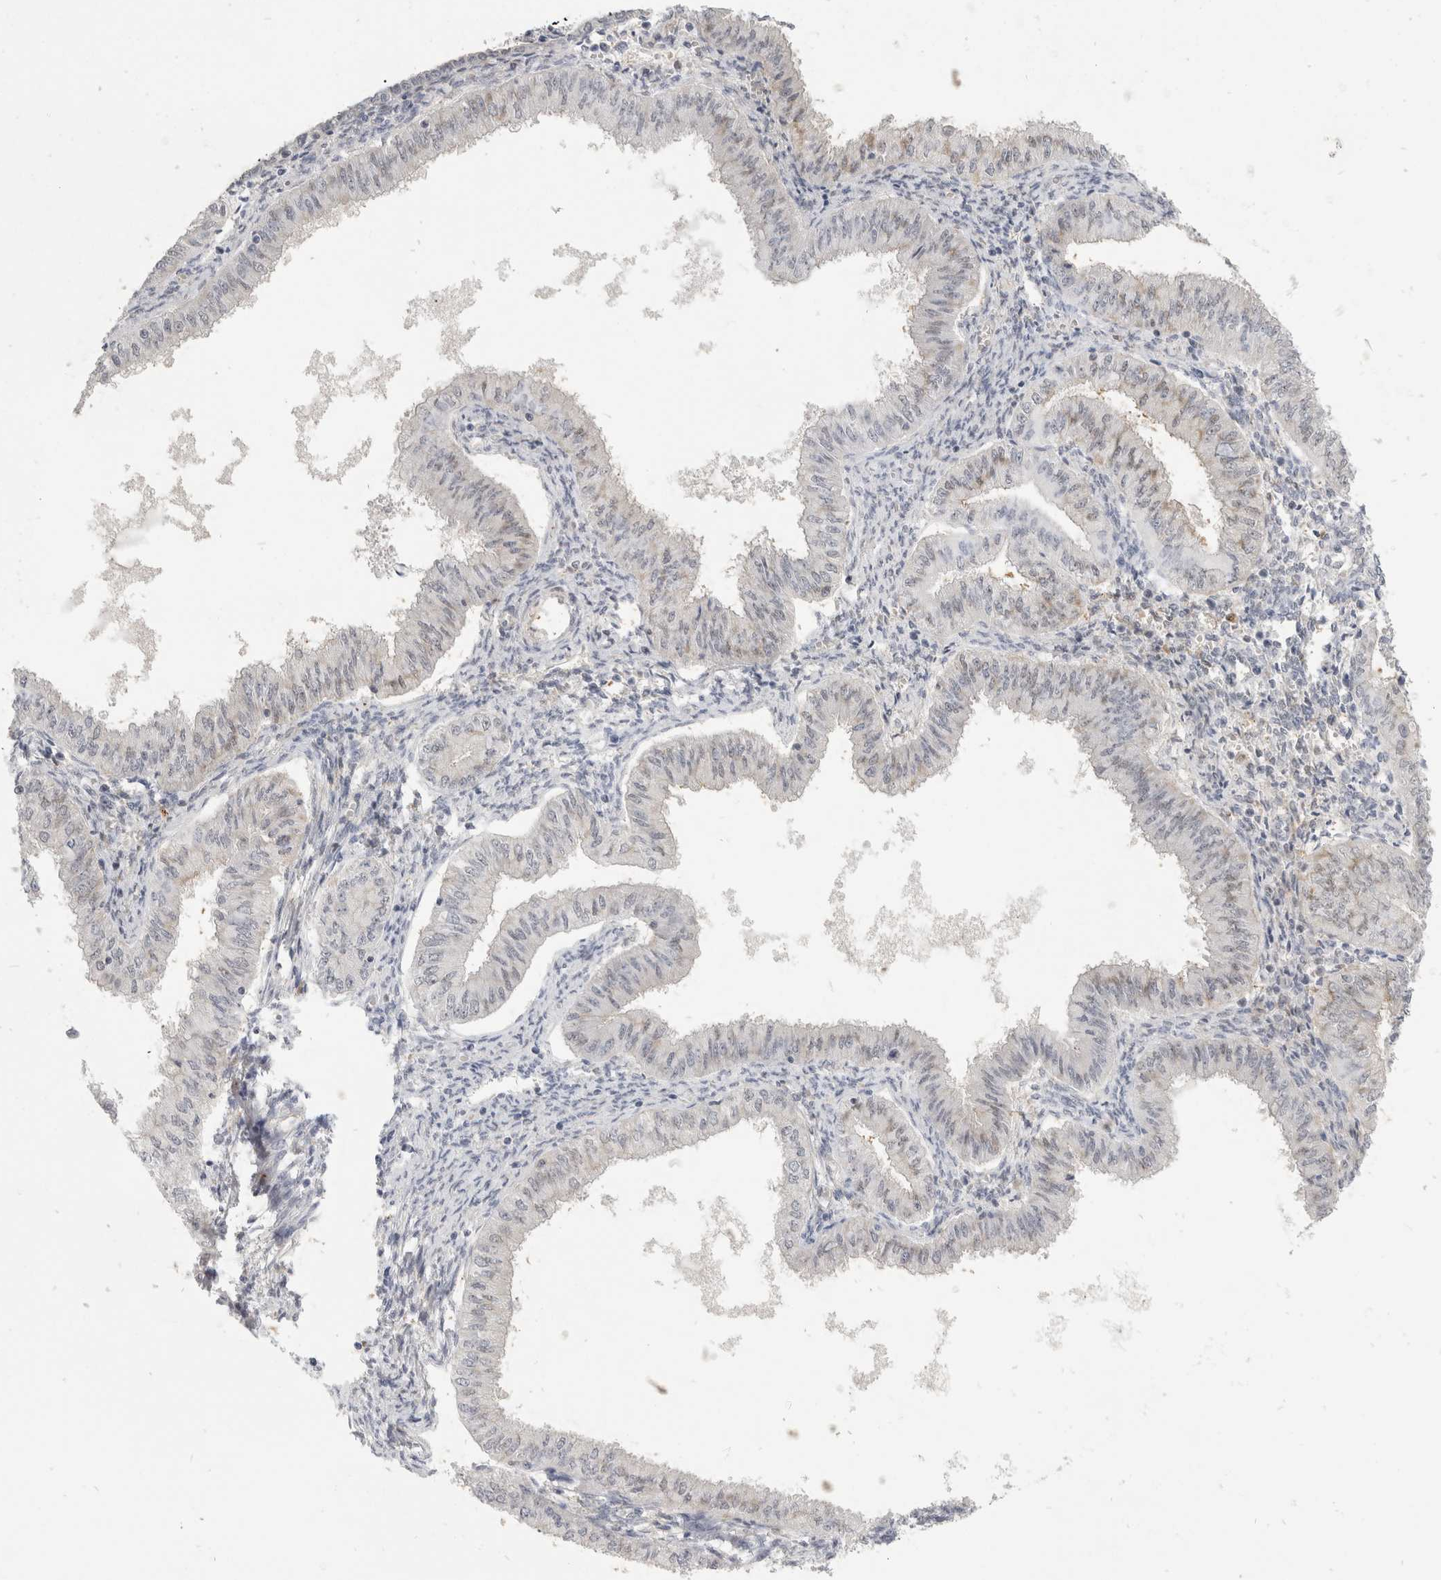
{"staining": {"intensity": "negative", "quantity": "none", "location": "none"}, "tissue": "endometrial cancer", "cell_type": "Tumor cells", "image_type": "cancer", "snomed": [{"axis": "morphology", "description": "Normal tissue, NOS"}, {"axis": "morphology", "description": "Adenocarcinoma, NOS"}, {"axis": "topography", "description": "Endometrium"}], "caption": "Adenocarcinoma (endometrial) stained for a protein using IHC reveals no expression tumor cells.", "gene": "TOM1L2", "patient": {"sex": "female", "age": 53}}